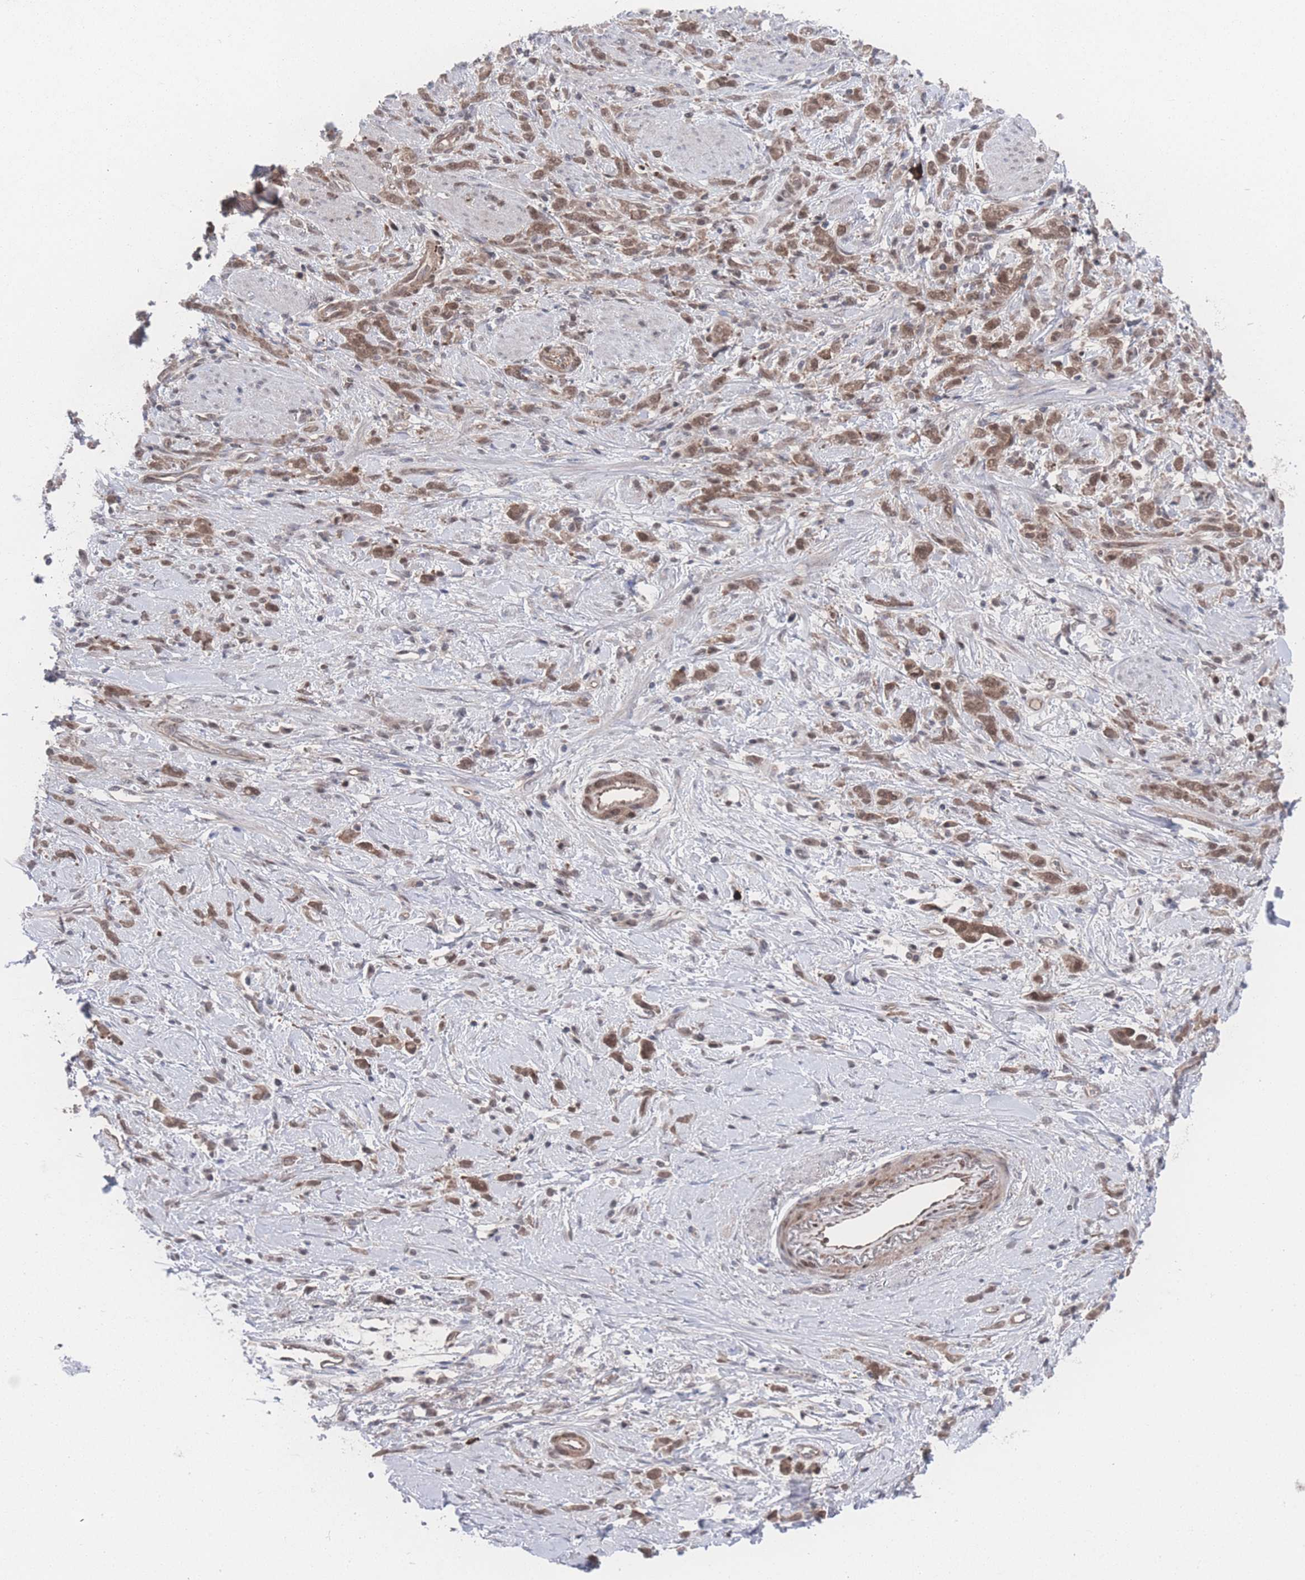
{"staining": {"intensity": "moderate", "quantity": ">75%", "location": "cytoplasmic/membranous,nuclear"}, "tissue": "stomach cancer", "cell_type": "Tumor cells", "image_type": "cancer", "snomed": [{"axis": "morphology", "description": "Adenocarcinoma, NOS"}, {"axis": "topography", "description": "Stomach"}], "caption": "The image shows immunohistochemical staining of stomach cancer. There is moderate cytoplasmic/membranous and nuclear expression is identified in approximately >75% of tumor cells.", "gene": "PSMA1", "patient": {"sex": "female", "age": 60}}